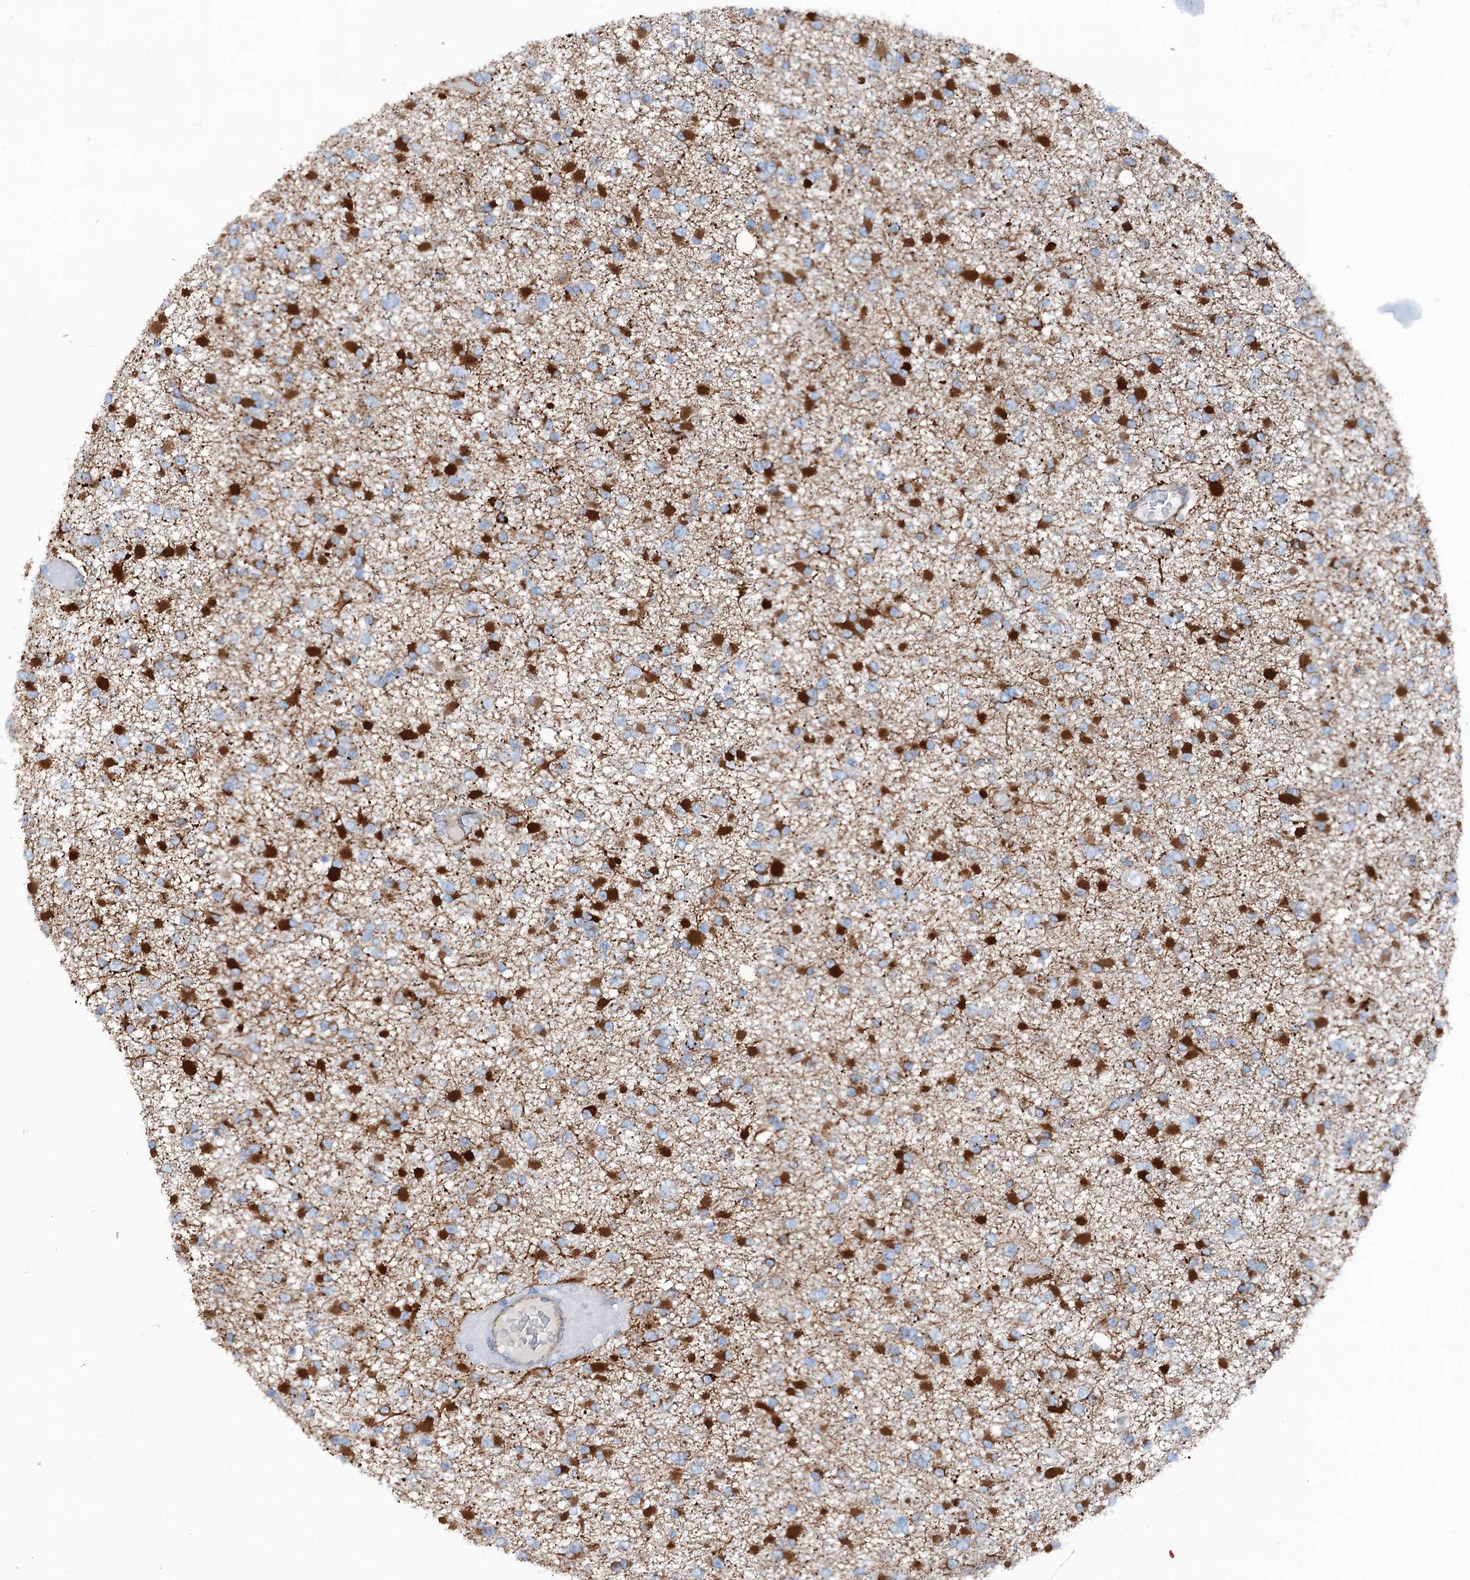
{"staining": {"intensity": "strong", "quantity": "25%-75%", "location": "cytoplasmic/membranous"}, "tissue": "glioma", "cell_type": "Tumor cells", "image_type": "cancer", "snomed": [{"axis": "morphology", "description": "Glioma, malignant, Low grade"}, {"axis": "topography", "description": "Brain"}], "caption": "A high amount of strong cytoplasmic/membranous expression is present in approximately 25%-75% of tumor cells in malignant glioma (low-grade) tissue. (DAB (3,3'-diaminobenzidine) IHC with brightfield microscopy, high magnification).", "gene": "CALCOCO1", "patient": {"sex": "female", "age": 22}}